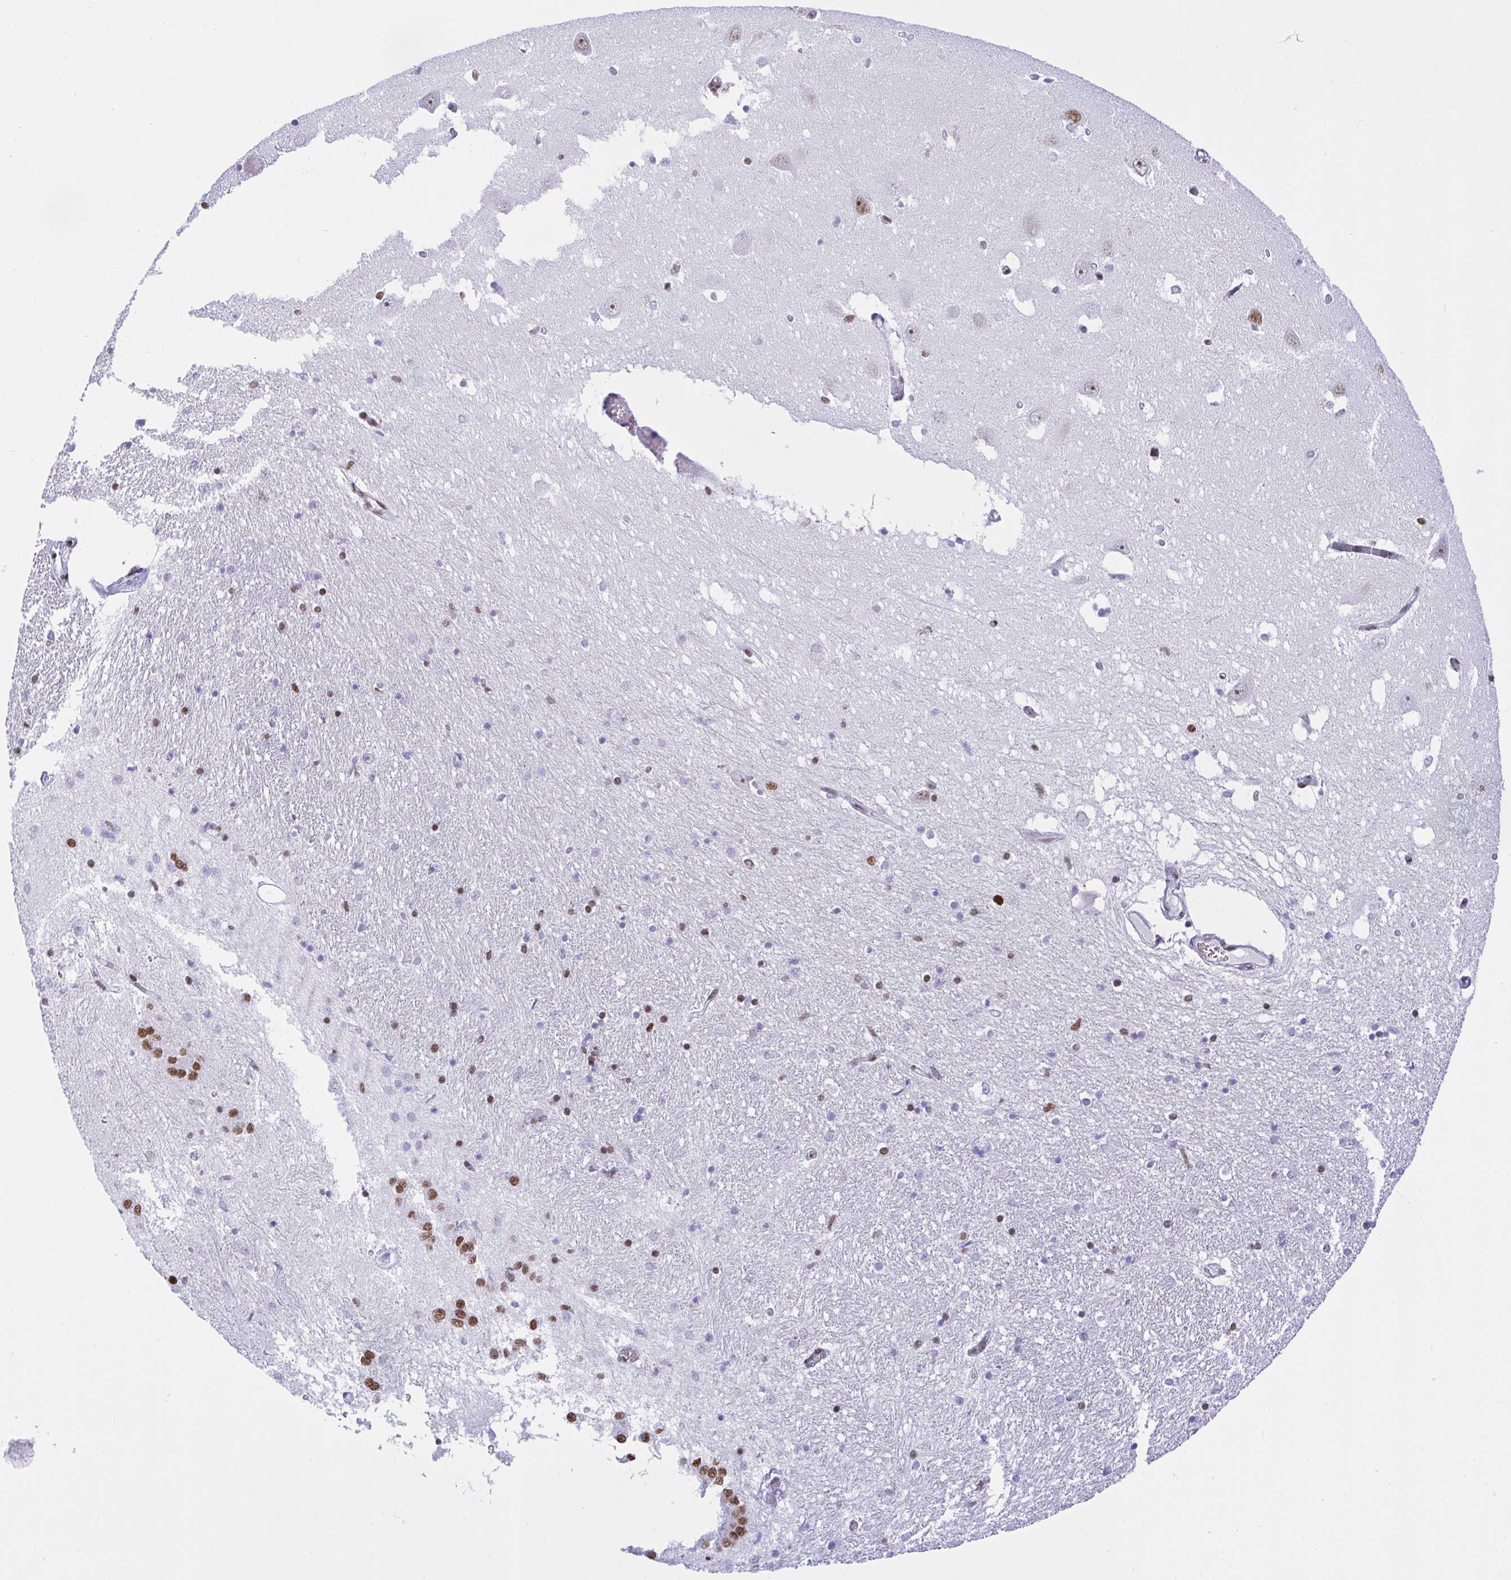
{"staining": {"intensity": "strong", "quantity": "<25%", "location": "nuclear"}, "tissue": "caudate", "cell_type": "Glial cells", "image_type": "normal", "snomed": [{"axis": "morphology", "description": "Normal tissue, NOS"}, {"axis": "topography", "description": "Lateral ventricle wall"}, {"axis": "topography", "description": "Hippocampus"}], "caption": "Caudate stained with a brown dye exhibits strong nuclear positive positivity in about <25% of glial cells.", "gene": "DDX52", "patient": {"sex": "female", "age": 63}}